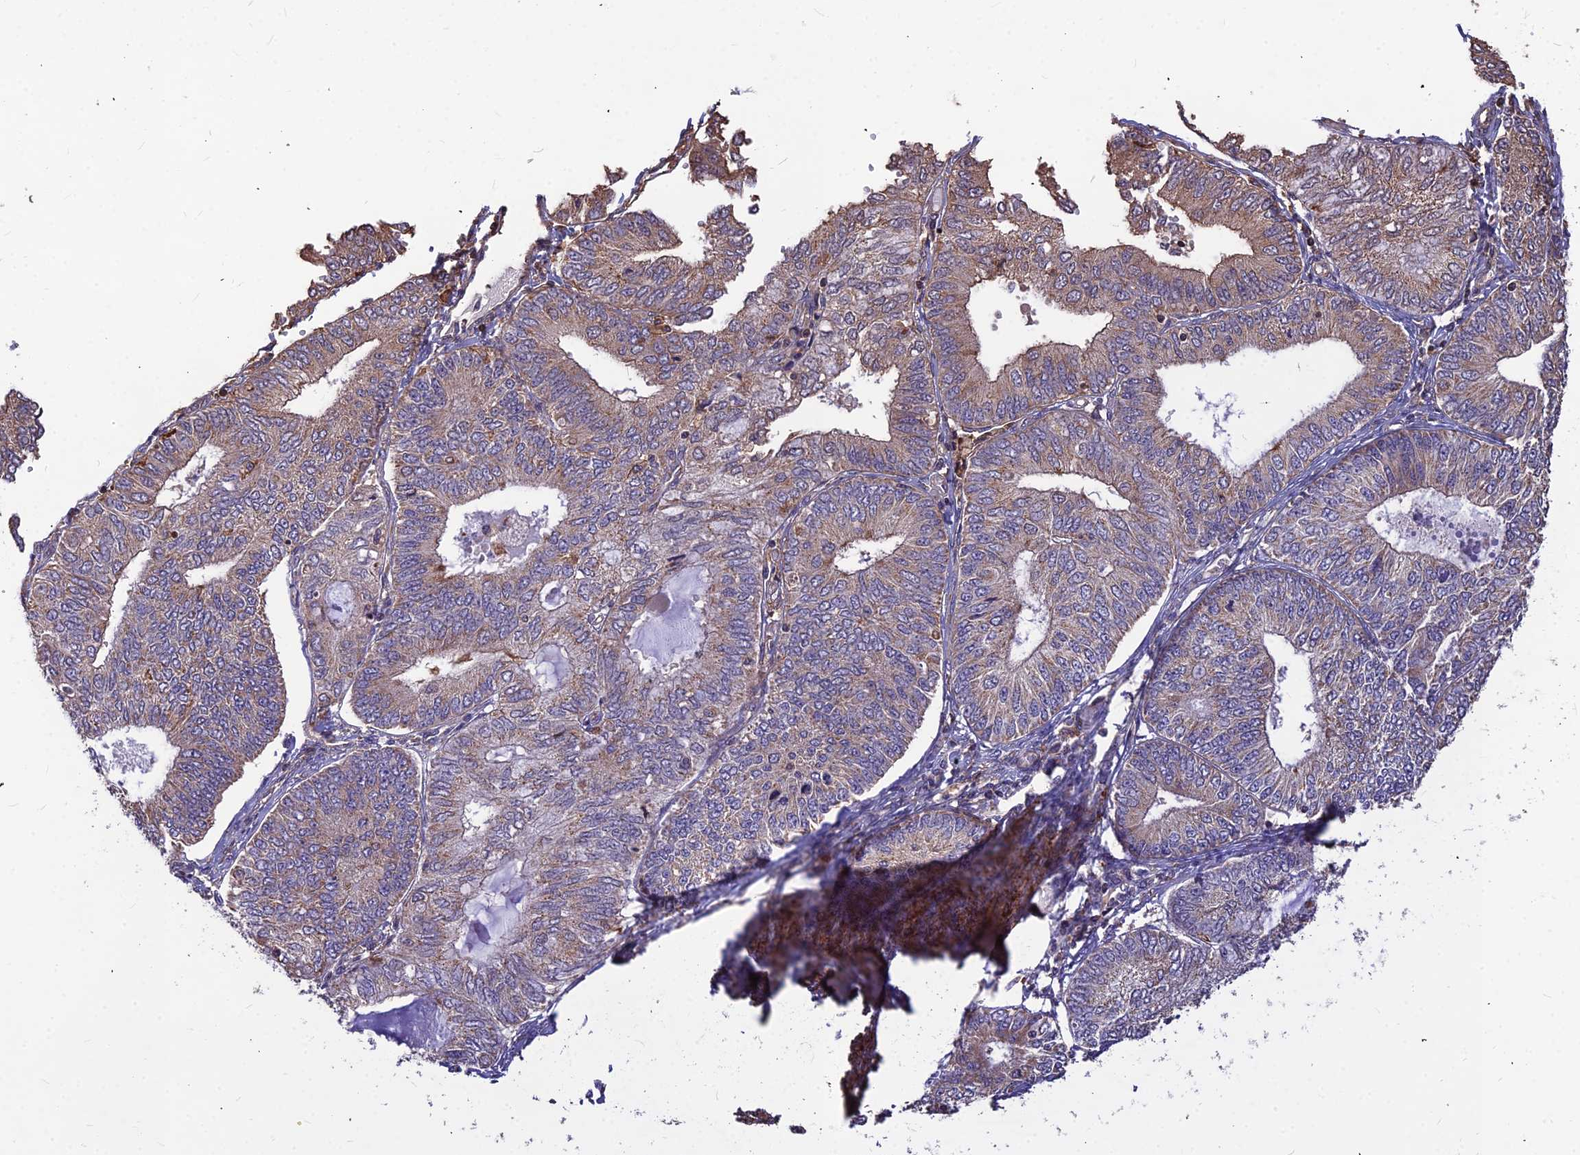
{"staining": {"intensity": "weak", "quantity": "25%-75%", "location": "cytoplasmic/membranous"}, "tissue": "endometrial cancer", "cell_type": "Tumor cells", "image_type": "cancer", "snomed": [{"axis": "morphology", "description": "Adenocarcinoma, NOS"}, {"axis": "topography", "description": "Endometrium"}], "caption": "Tumor cells reveal low levels of weak cytoplasmic/membranous staining in approximately 25%-75% of cells in adenocarcinoma (endometrial). The staining was performed using DAB (3,3'-diaminobenzidine) to visualize the protein expression in brown, while the nuclei were stained in blue with hematoxylin (Magnification: 20x).", "gene": "LEKR1", "patient": {"sex": "female", "age": 68}}